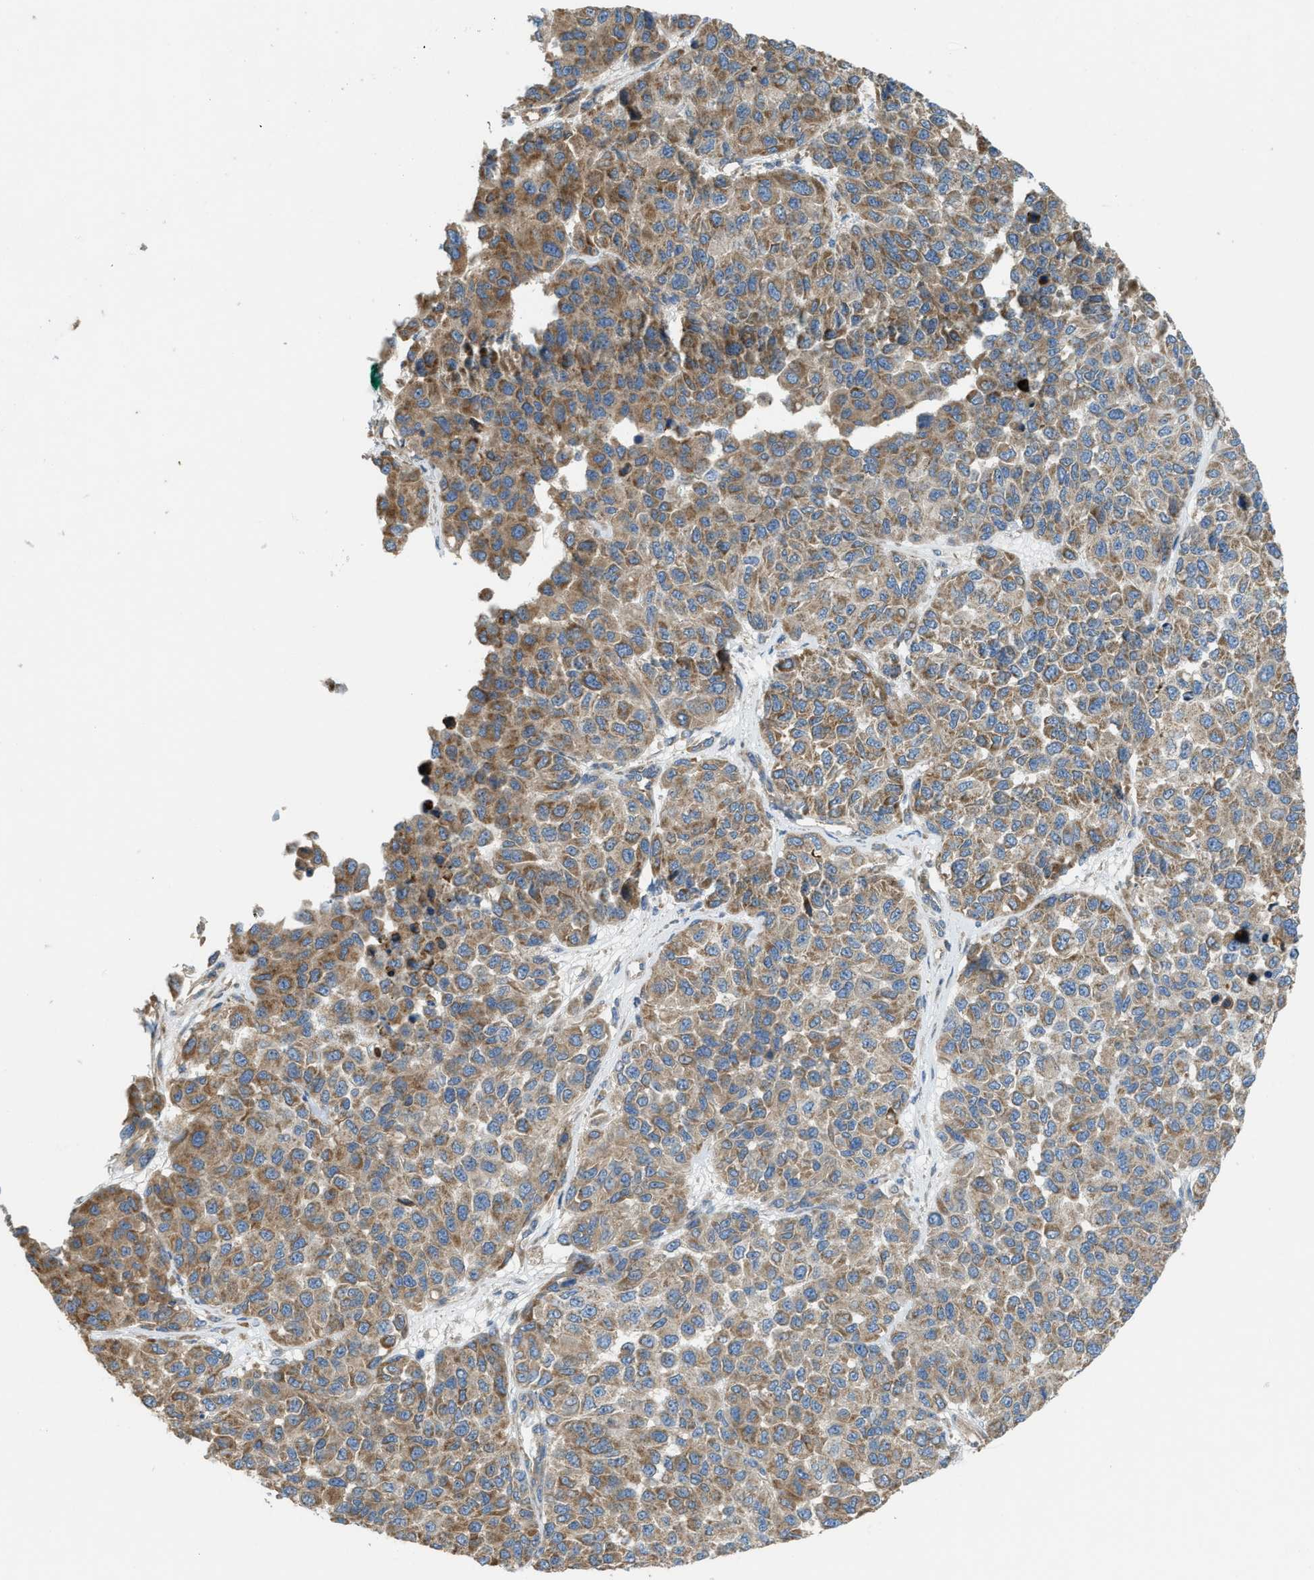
{"staining": {"intensity": "moderate", "quantity": ">75%", "location": "cytoplasmic/membranous"}, "tissue": "melanoma", "cell_type": "Tumor cells", "image_type": "cancer", "snomed": [{"axis": "morphology", "description": "Malignant melanoma, NOS"}, {"axis": "topography", "description": "Skin"}], "caption": "A high-resolution micrograph shows immunohistochemistry (IHC) staining of melanoma, which displays moderate cytoplasmic/membranous positivity in approximately >75% of tumor cells. The protein is stained brown, and the nuclei are stained in blue (DAB IHC with brightfield microscopy, high magnification).", "gene": "TMEM68", "patient": {"sex": "male", "age": 62}}